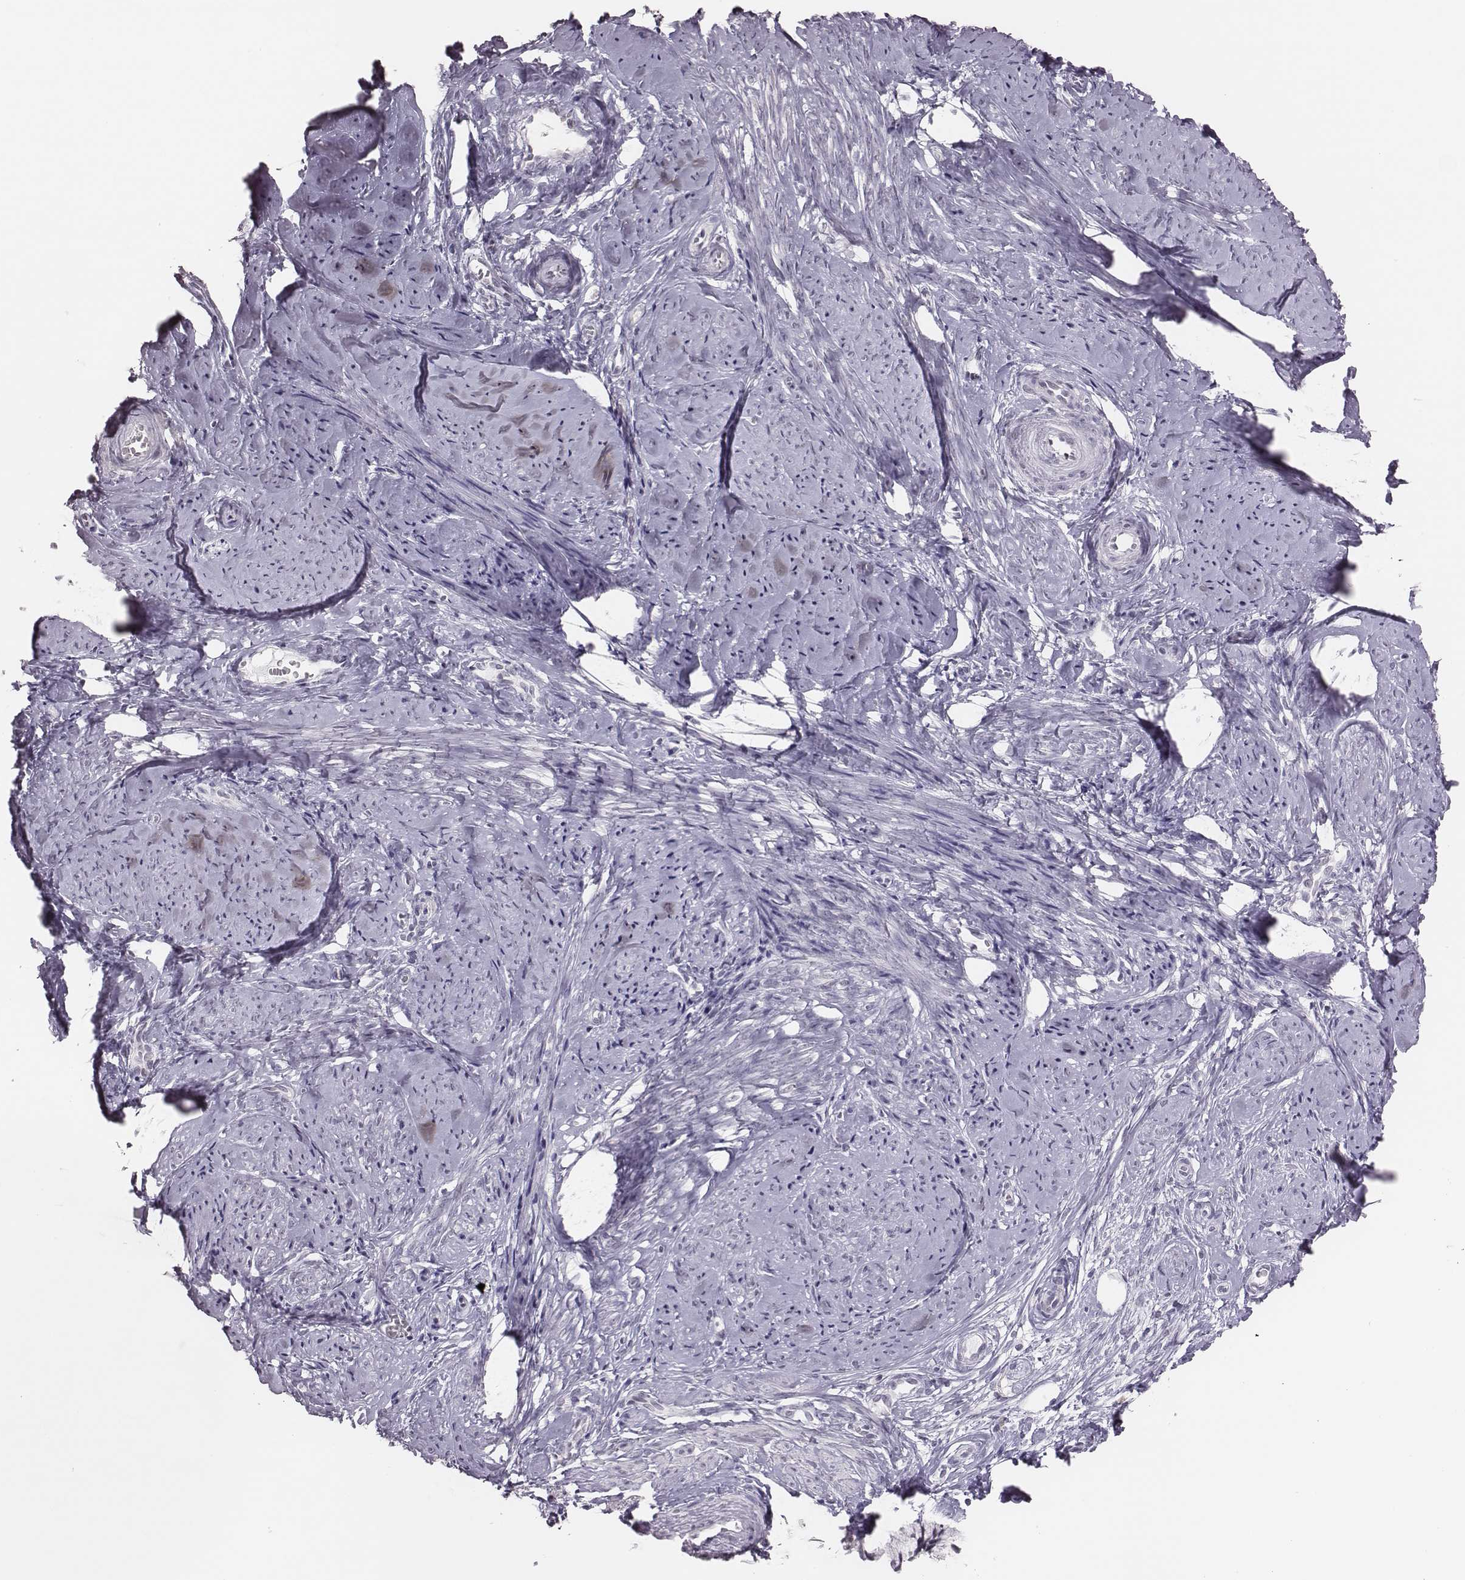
{"staining": {"intensity": "negative", "quantity": "none", "location": "none"}, "tissue": "smooth muscle", "cell_type": "Smooth muscle cells", "image_type": "normal", "snomed": [{"axis": "morphology", "description": "Normal tissue, NOS"}, {"axis": "topography", "description": "Smooth muscle"}], "caption": "Smooth muscle cells show no significant protein expression in normal smooth muscle.", "gene": "PBK", "patient": {"sex": "female", "age": 48}}